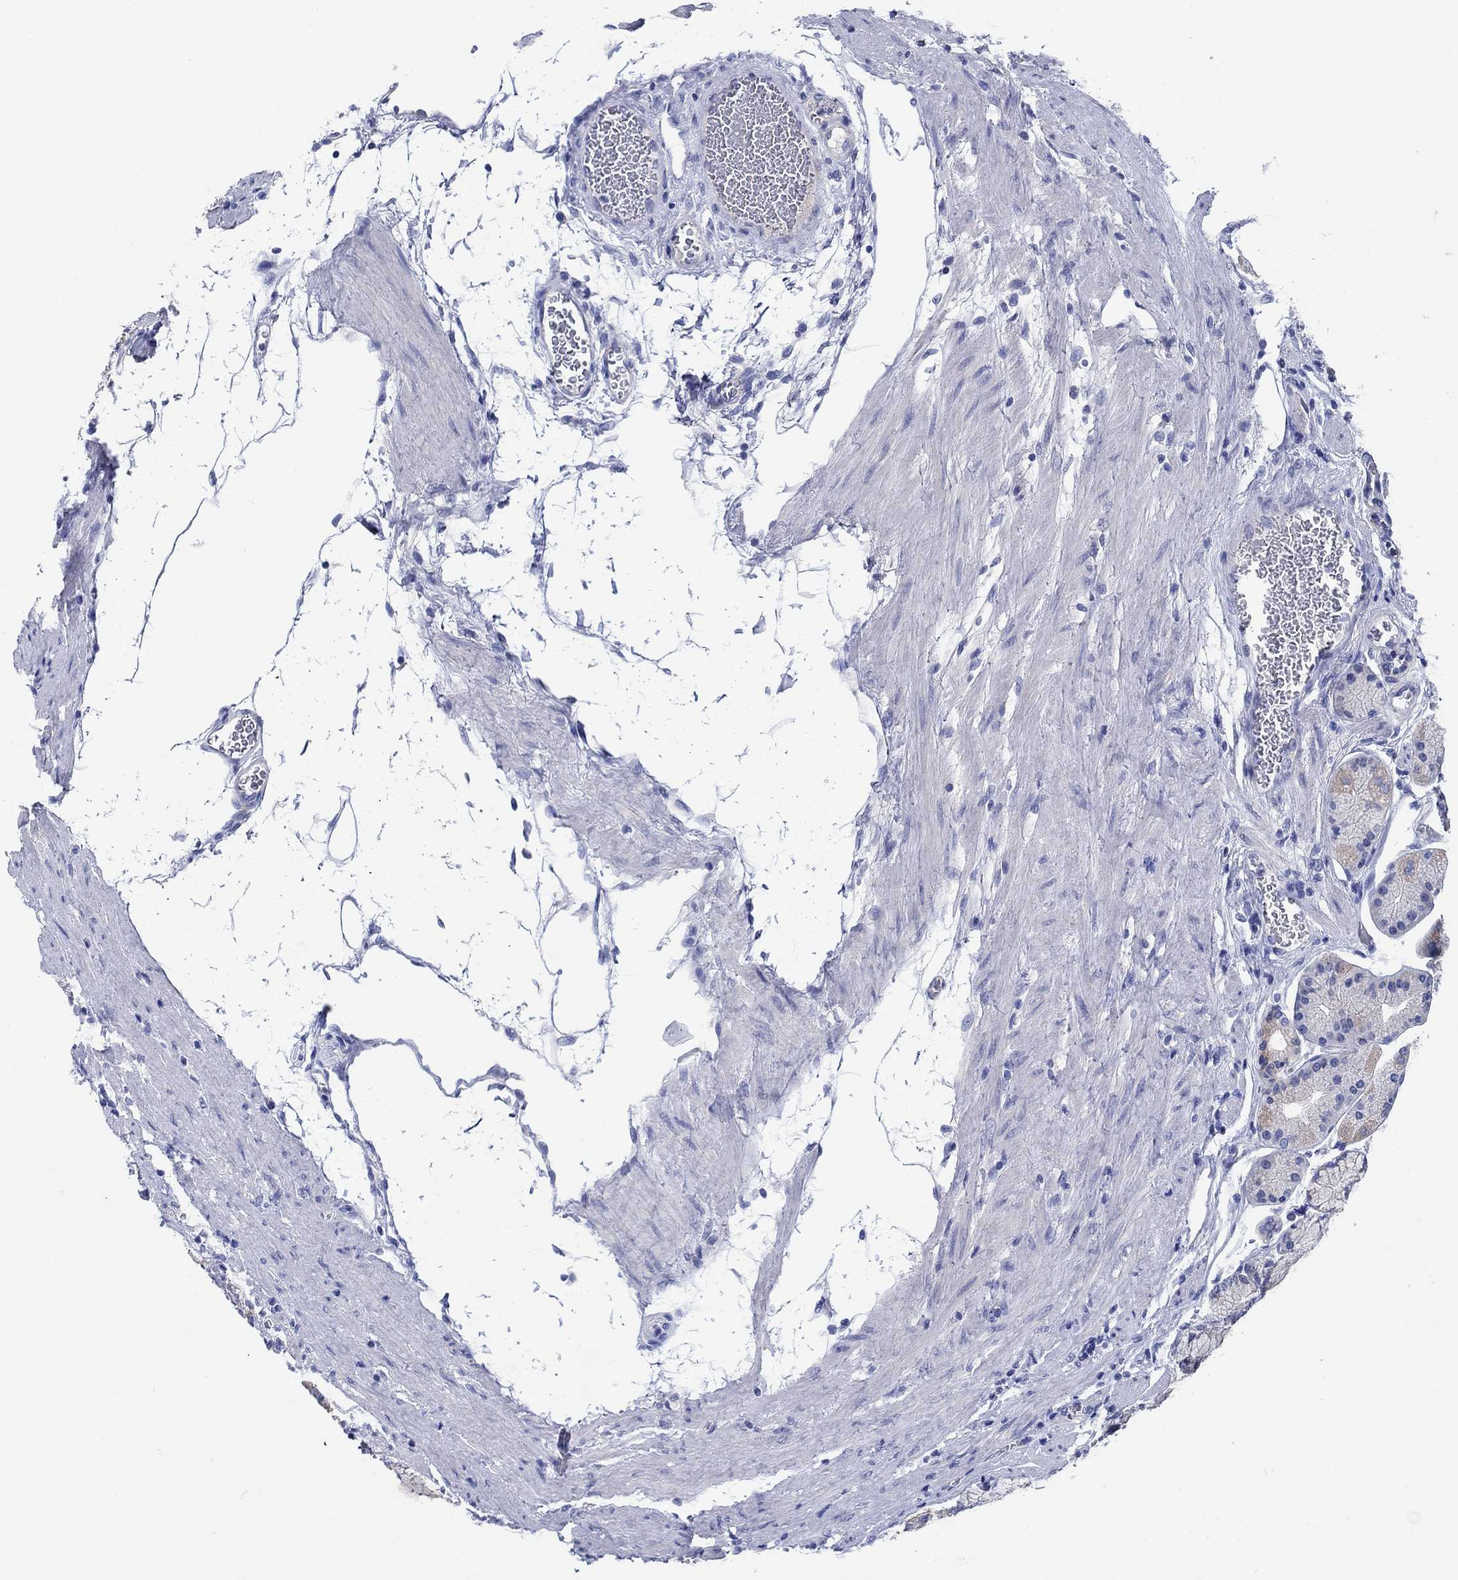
{"staining": {"intensity": "weak", "quantity": "<25%", "location": "cytoplasmic/membranous"}, "tissue": "stomach", "cell_type": "Glandular cells", "image_type": "normal", "snomed": [{"axis": "morphology", "description": "Normal tissue, NOS"}, {"axis": "morphology", "description": "Adenocarcinoma, NOS"}, {"axis": "morphology", "description": "Adenocarcinoma, High grade"}, {"axis": "topography", "description": "Stomach, upper"}, {"axis": "topography", "description": "Stomach"}], "caption": "Immunohistochemical staining of unremarkable human stomach reveals no significant staining in glandular cells. (Immunohistochemistry (ihc), brightfield microscopy, high magnification).", "gene": "ENSG00000251537", "patient": {"sex": "female", "age": 65}}